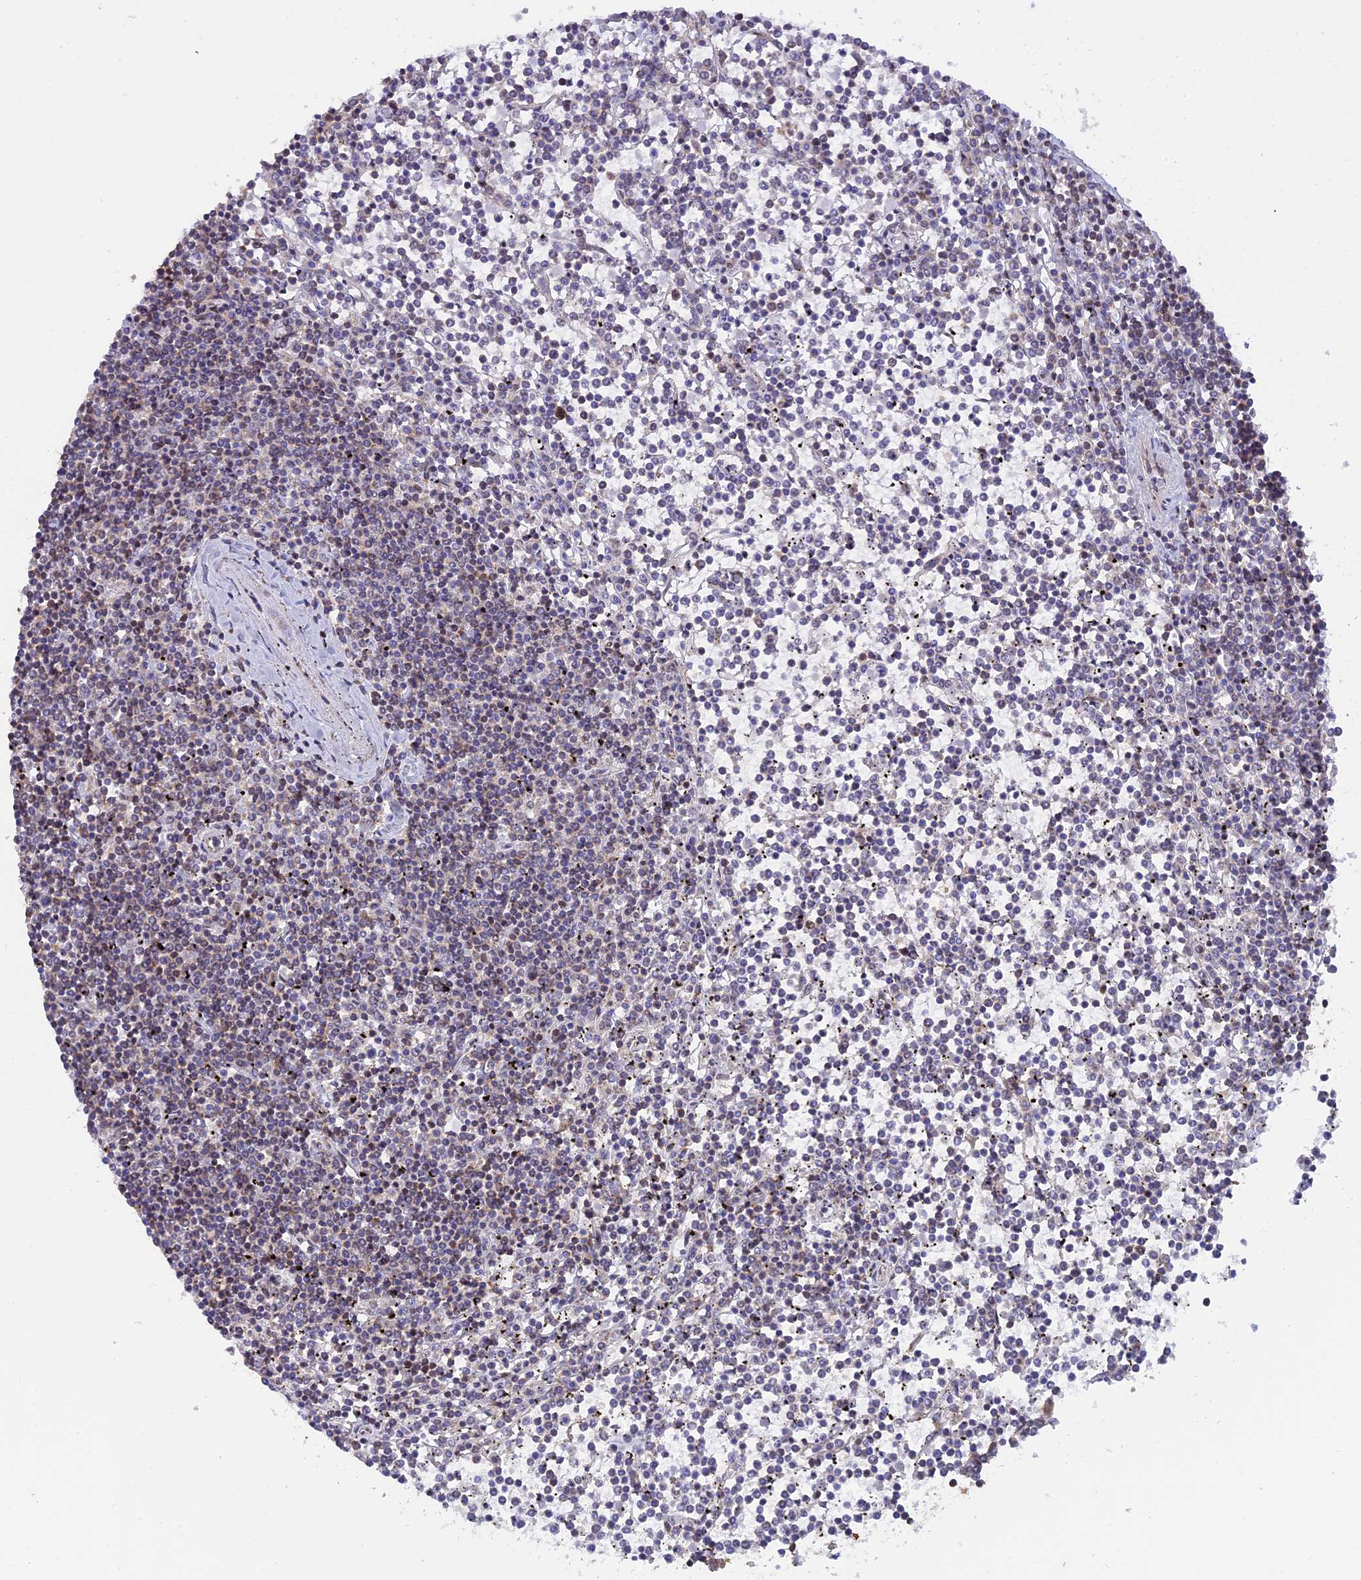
{"staining": {"intensity": "negative", "quantity": "none", "location": "none"}, "tissue": "lymphoma", "cell_type": "Tumor cells", "image_type": "cancer", "snomed": [{"axis": "morphology", "description": "Malignant lymphoma, non-Hodgkin's type, Low grade"}, {"axis": "topography", "description": "Spleen"}], "caption": "The image shows no significant expression in tumor cells of malignant lymphoma, non-Hodgkin's type (low-grade). (Immunohistochemistry, brightfield microscopy, high magnification).", "gene": "GSKIP", "patient": {"sex": "female", "age": 19}}